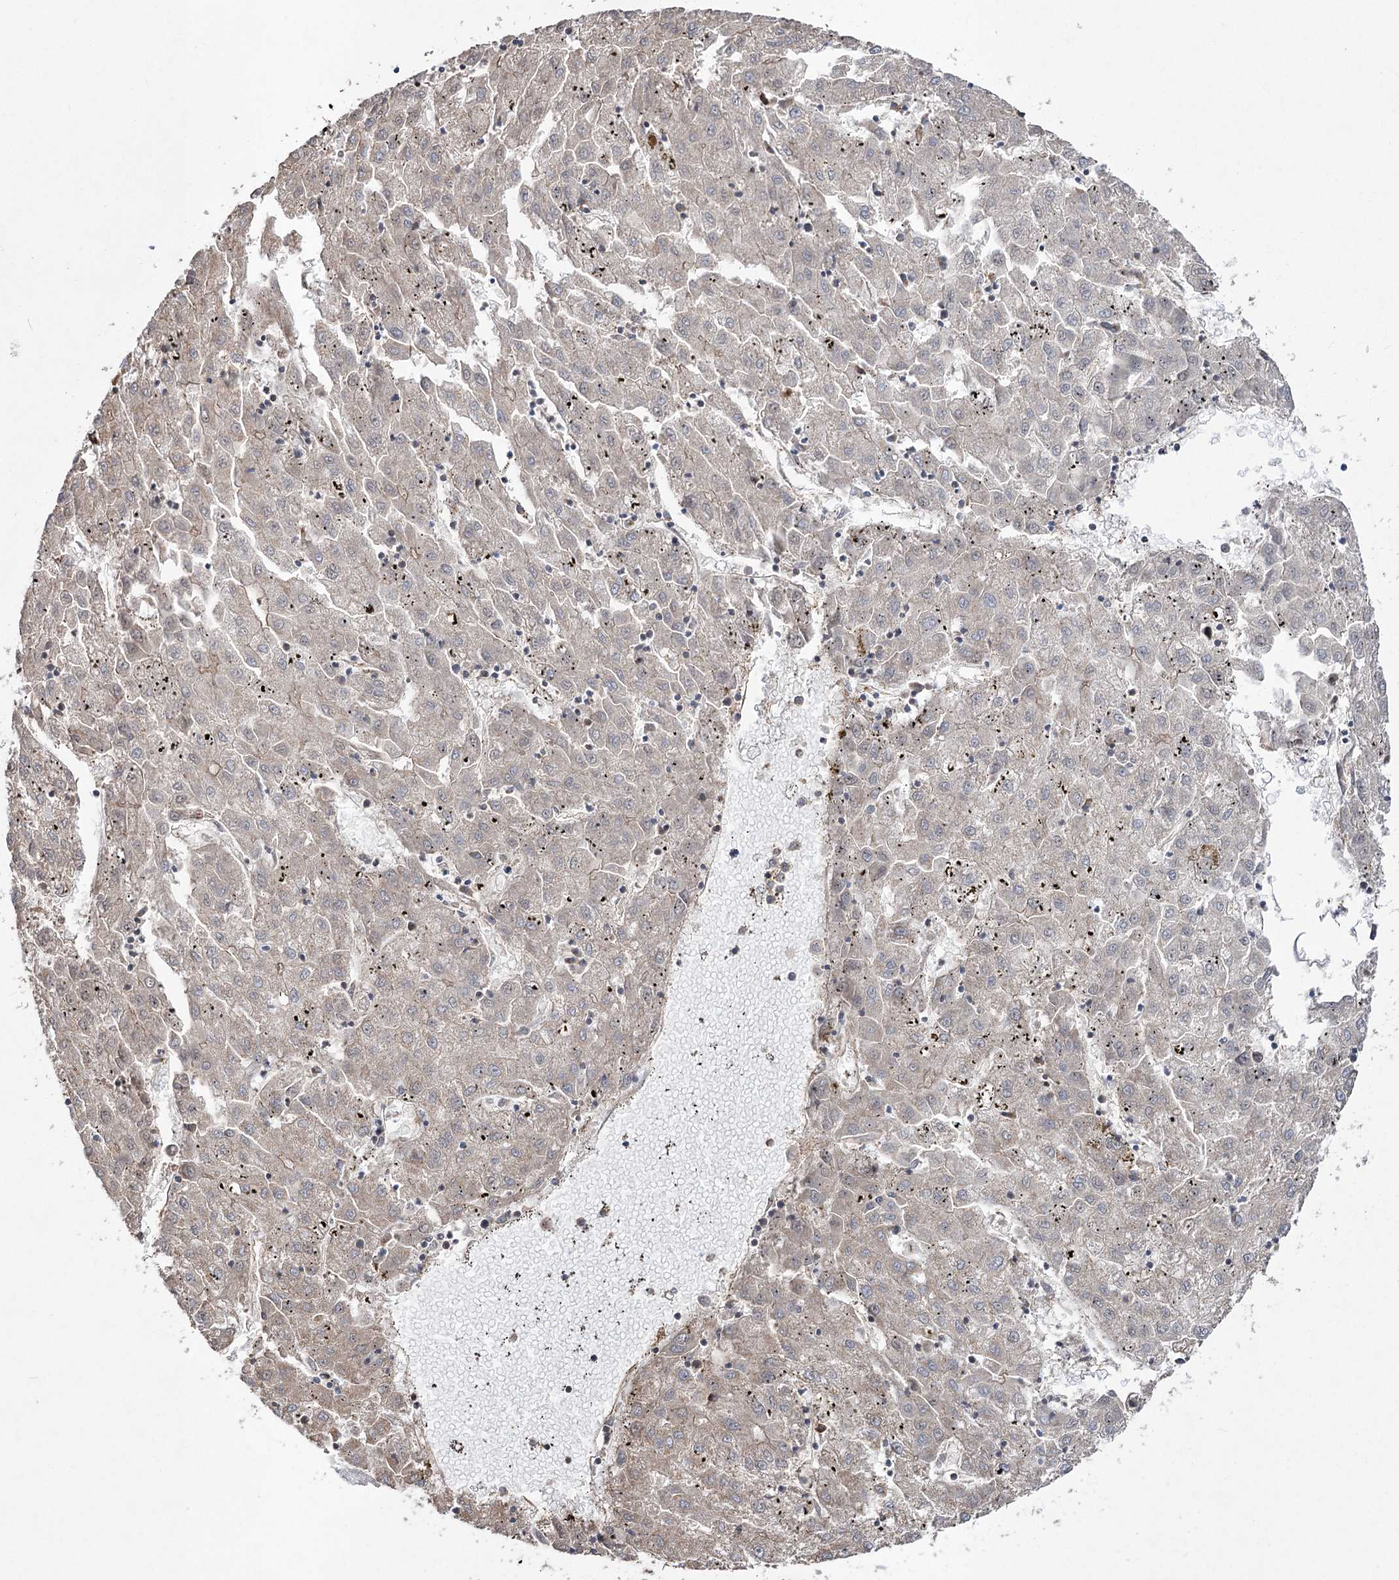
{"staining": {"intensity": "weak", "quantity": "<25%", "location": "cytoplasmic/membranous"}, "tissue": "liver cancer", "cell_type": "Tumor cells", "image_type": "cancer", "snomed": [{"axis": "morphology", "description": "Carcinoma, Hepatocellular, NOS"}, {"axis": "topography", "description": "Liver"}], "caption": "Hepatocellular carcinoma (liver) was stained to show a protein in brown. There is no significant positivity in tumor cells. (IHC, brightfield microscopy, high magnification).", "gene": "LARS2", "patient": {"sex": "male", "age": 72}}